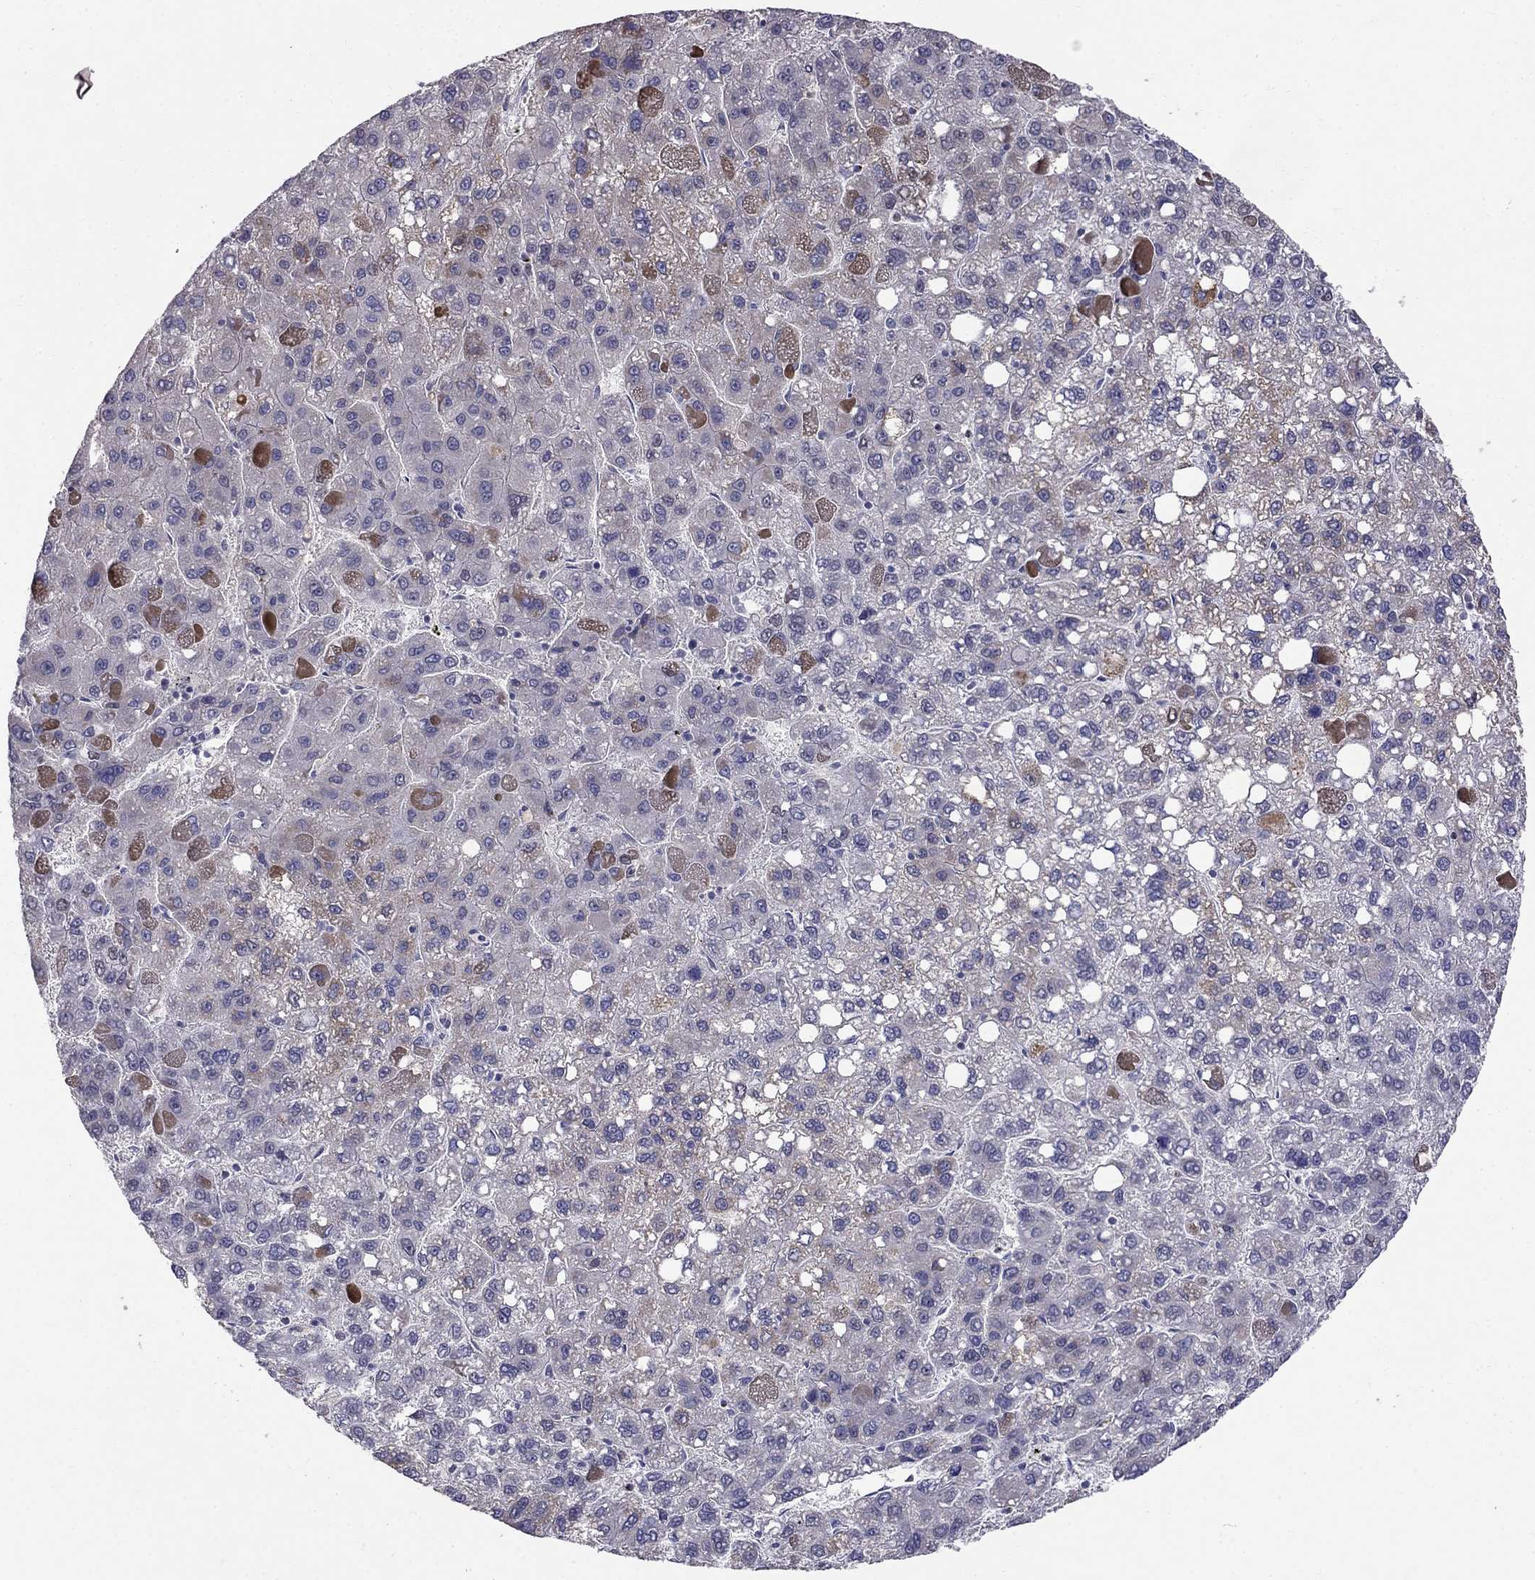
{"staining": {"intensity": "negative", "quantity": "none", "location": "none"}, "tissue": "liver cancer", "cell_type": "Tumor cells", "image_type": "cancer", "snomed": [{"axis": "morphology", "description": "Carcinoma, Hepatocellular, NOS"}, {"axis": "topography", "description": "Liver"}], "caption": "Protein analysis of liver cancer (hepatocellular carcinoma) reveals no significant staining in tumor cells.", "gene": "LRRC39", "patient": {"sex": "female", "age": 82}}